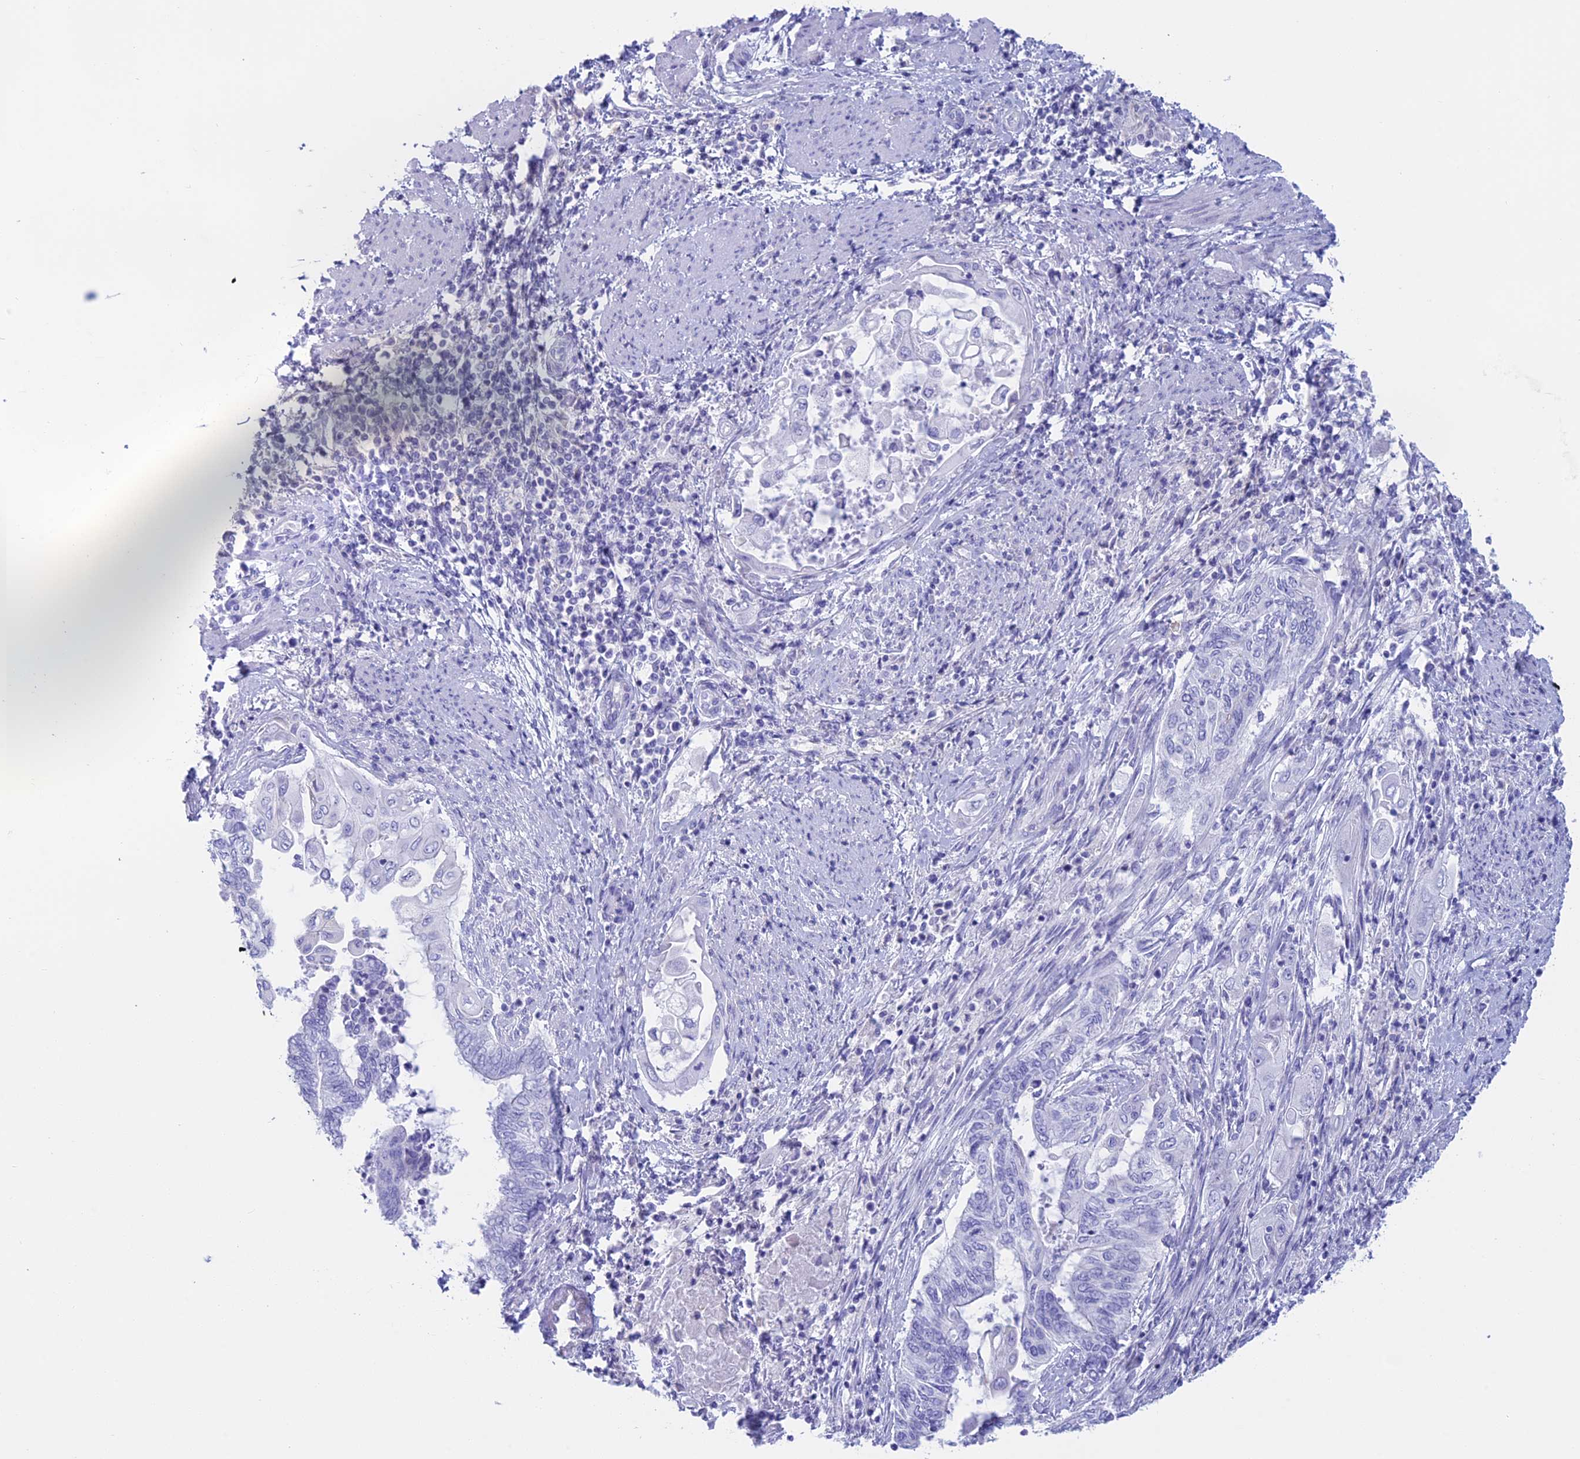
{"staining": {"intensity": "negative", "quantity": "none", "location": "none"}, "tissue": "endometrial cancer", "cell_type": "Tumor cells", "image_type": "cancer", "snomed": [{"axis": "morphology", "description": "Adenocarcinoma, NOS"}, {"axis": "topography", "description": "Uterus"}, {"axis": "topography", "description": "Endometrium"}], "caption": "A histopathology image of human adenocarcinoma (endometrial) is negative for staining in tumor cells.", "gene": "RP1", "patient": {"sex": "female", "age": 70}}